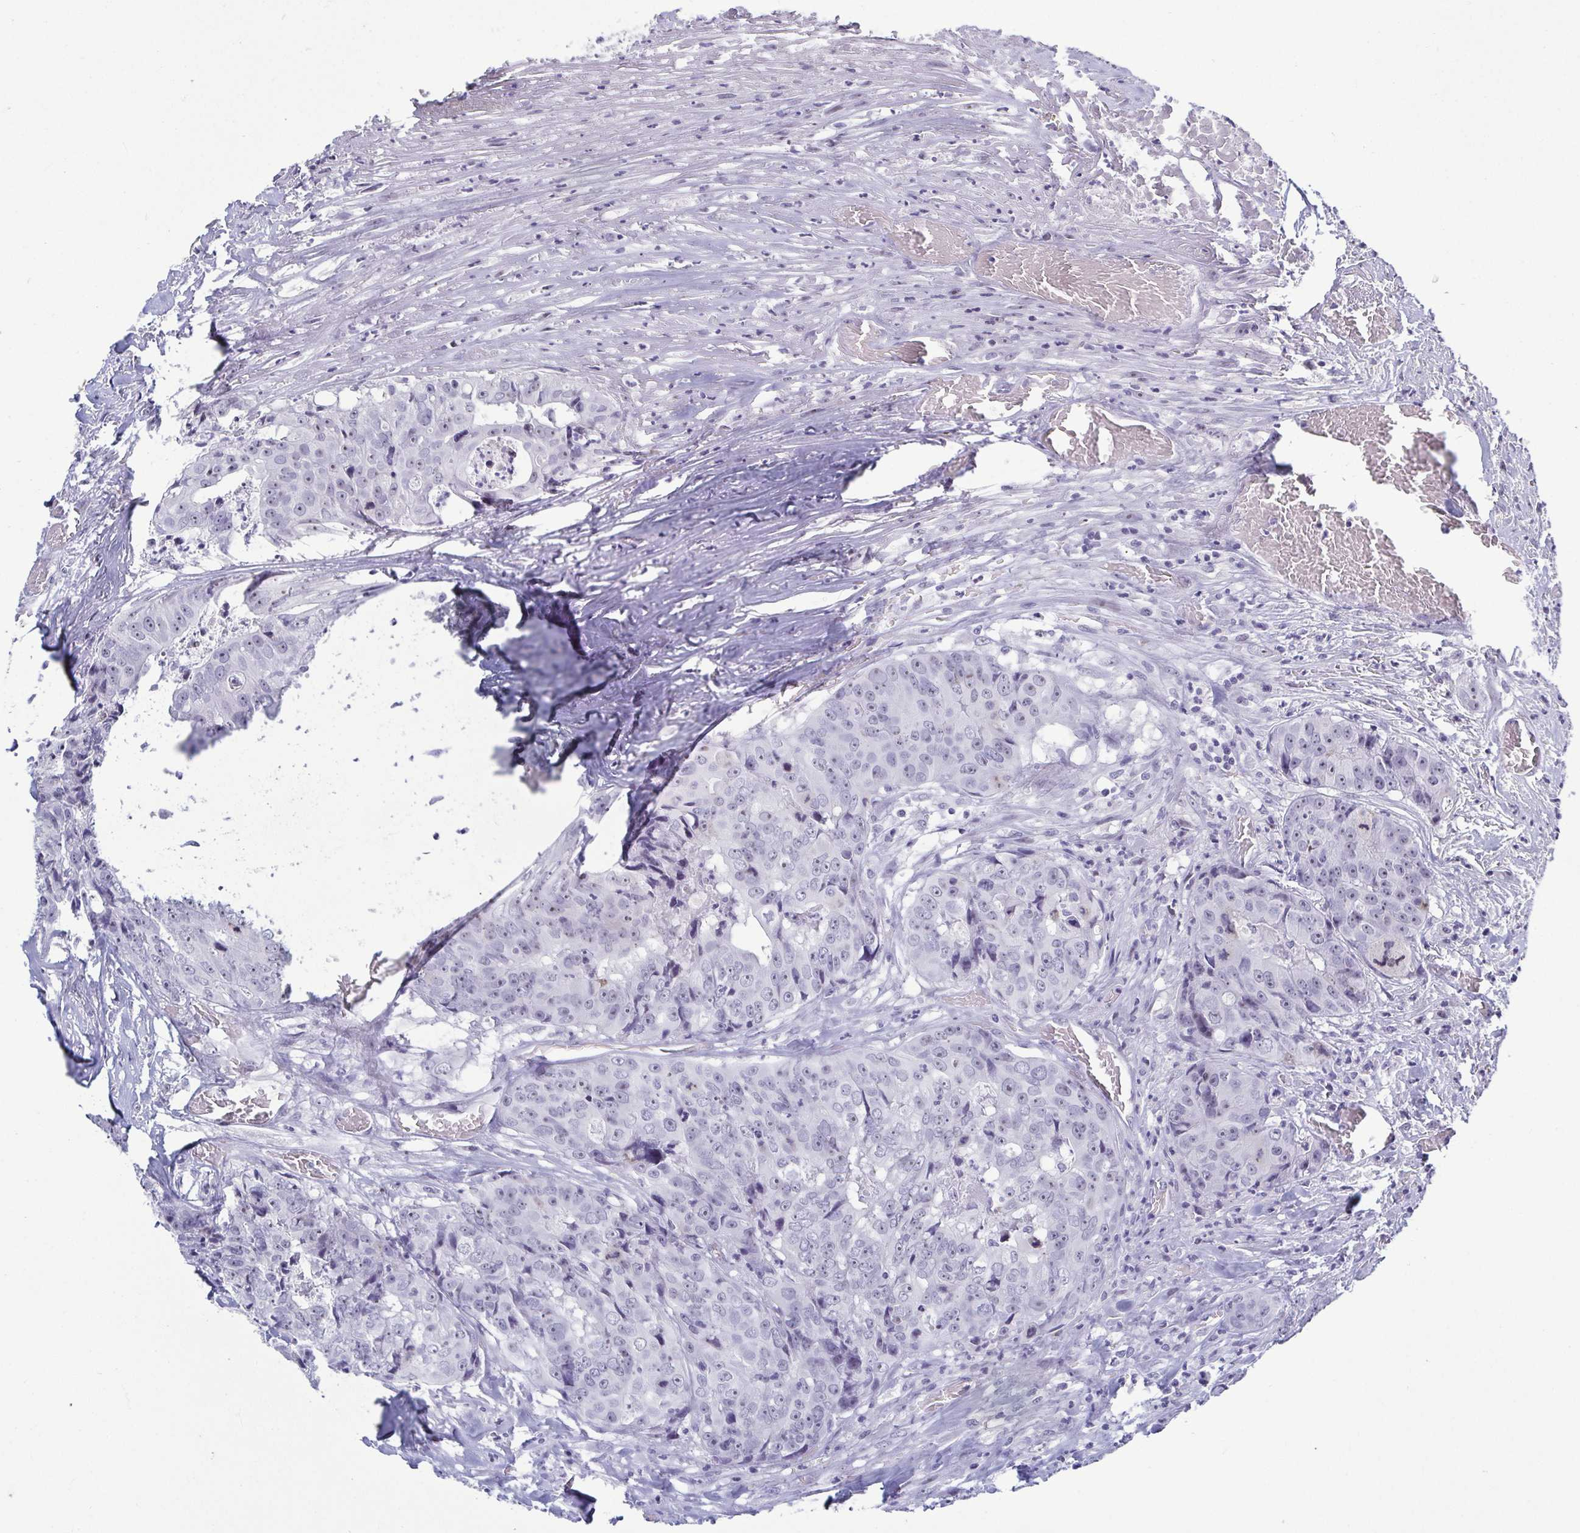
{"staining": {"intensity": "negative", "quantity": "none", "location": "none"}, "tissue": "colorectal cancer", "cell_type": "Tumor cells", "image_type": "cancer", "snomed": [{"axis": "morphology", "description": "Adenocarcinoma, NOS"}, {"axis": "topography", "description": "Rectum"}], "caption": "Immunohistochemical staining of colorectal cancer (adenocarcinoma) reveals no significant positivity in tumor cells.", "gene": "BZW1", "patient": {"sex": "female", "age": 62}}